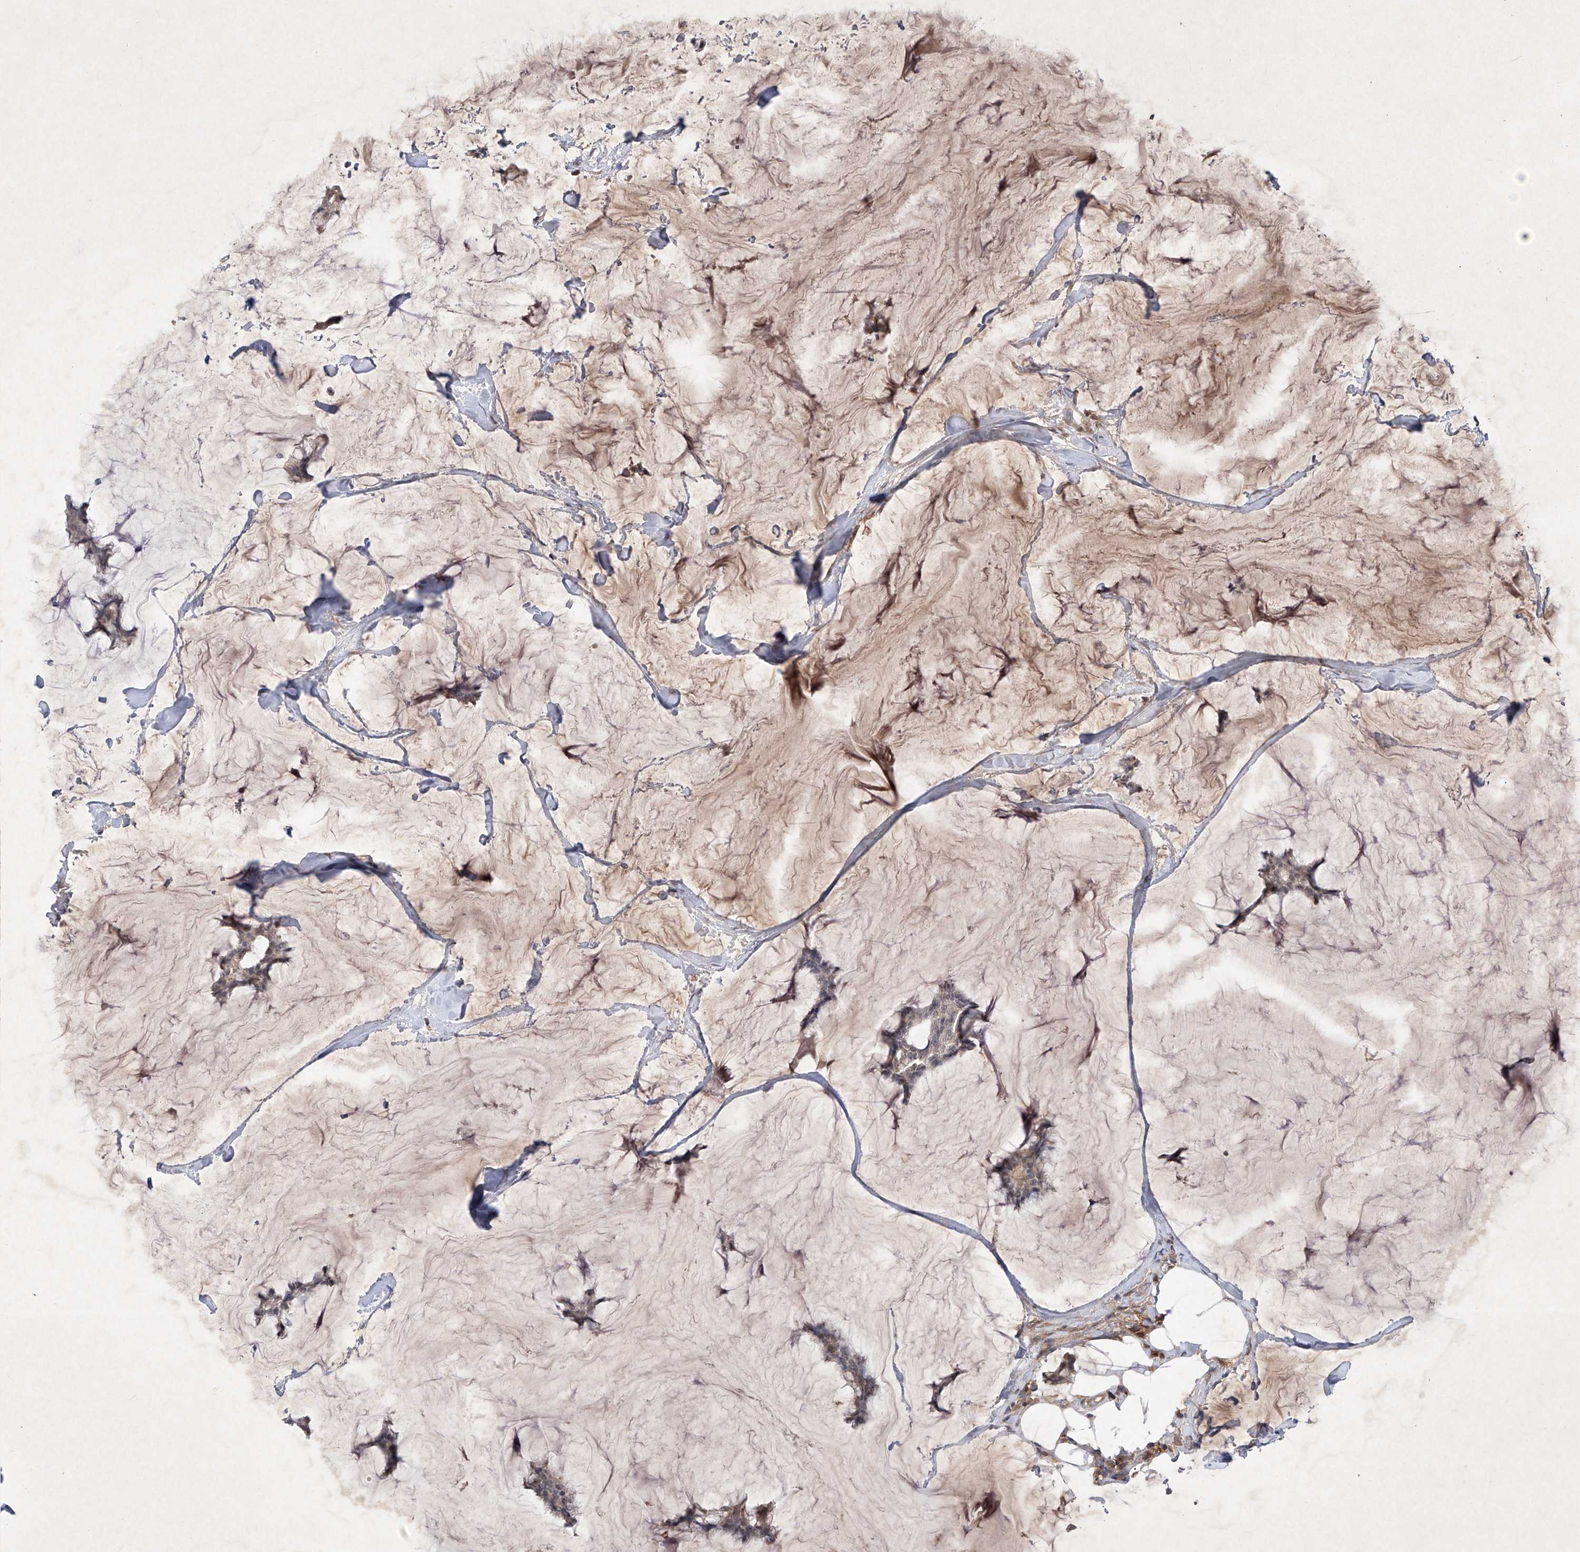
{"staining": {"intensity": "weak", "quantity": "25%-75%", "location": "cytoplasmic/membranous,nuclear"}, "tissue": "breast cancer", "cell_type": "Tumor cells", "image_type": "cancer", "snomed": [{"axis": "morphology", "description": "Duct carcinoma"}, {"axis": "topography", "description": "Breast"}], "caption": "Protein expression analysis of human breast cancer (invasive ductal carcinoma) reveals weak cytoplasmic/membranous and nuclear staining in about 25%-75% of tumor cells.", "gene": "FAM135A", "patient": {"sex": "female", "age": 93}}